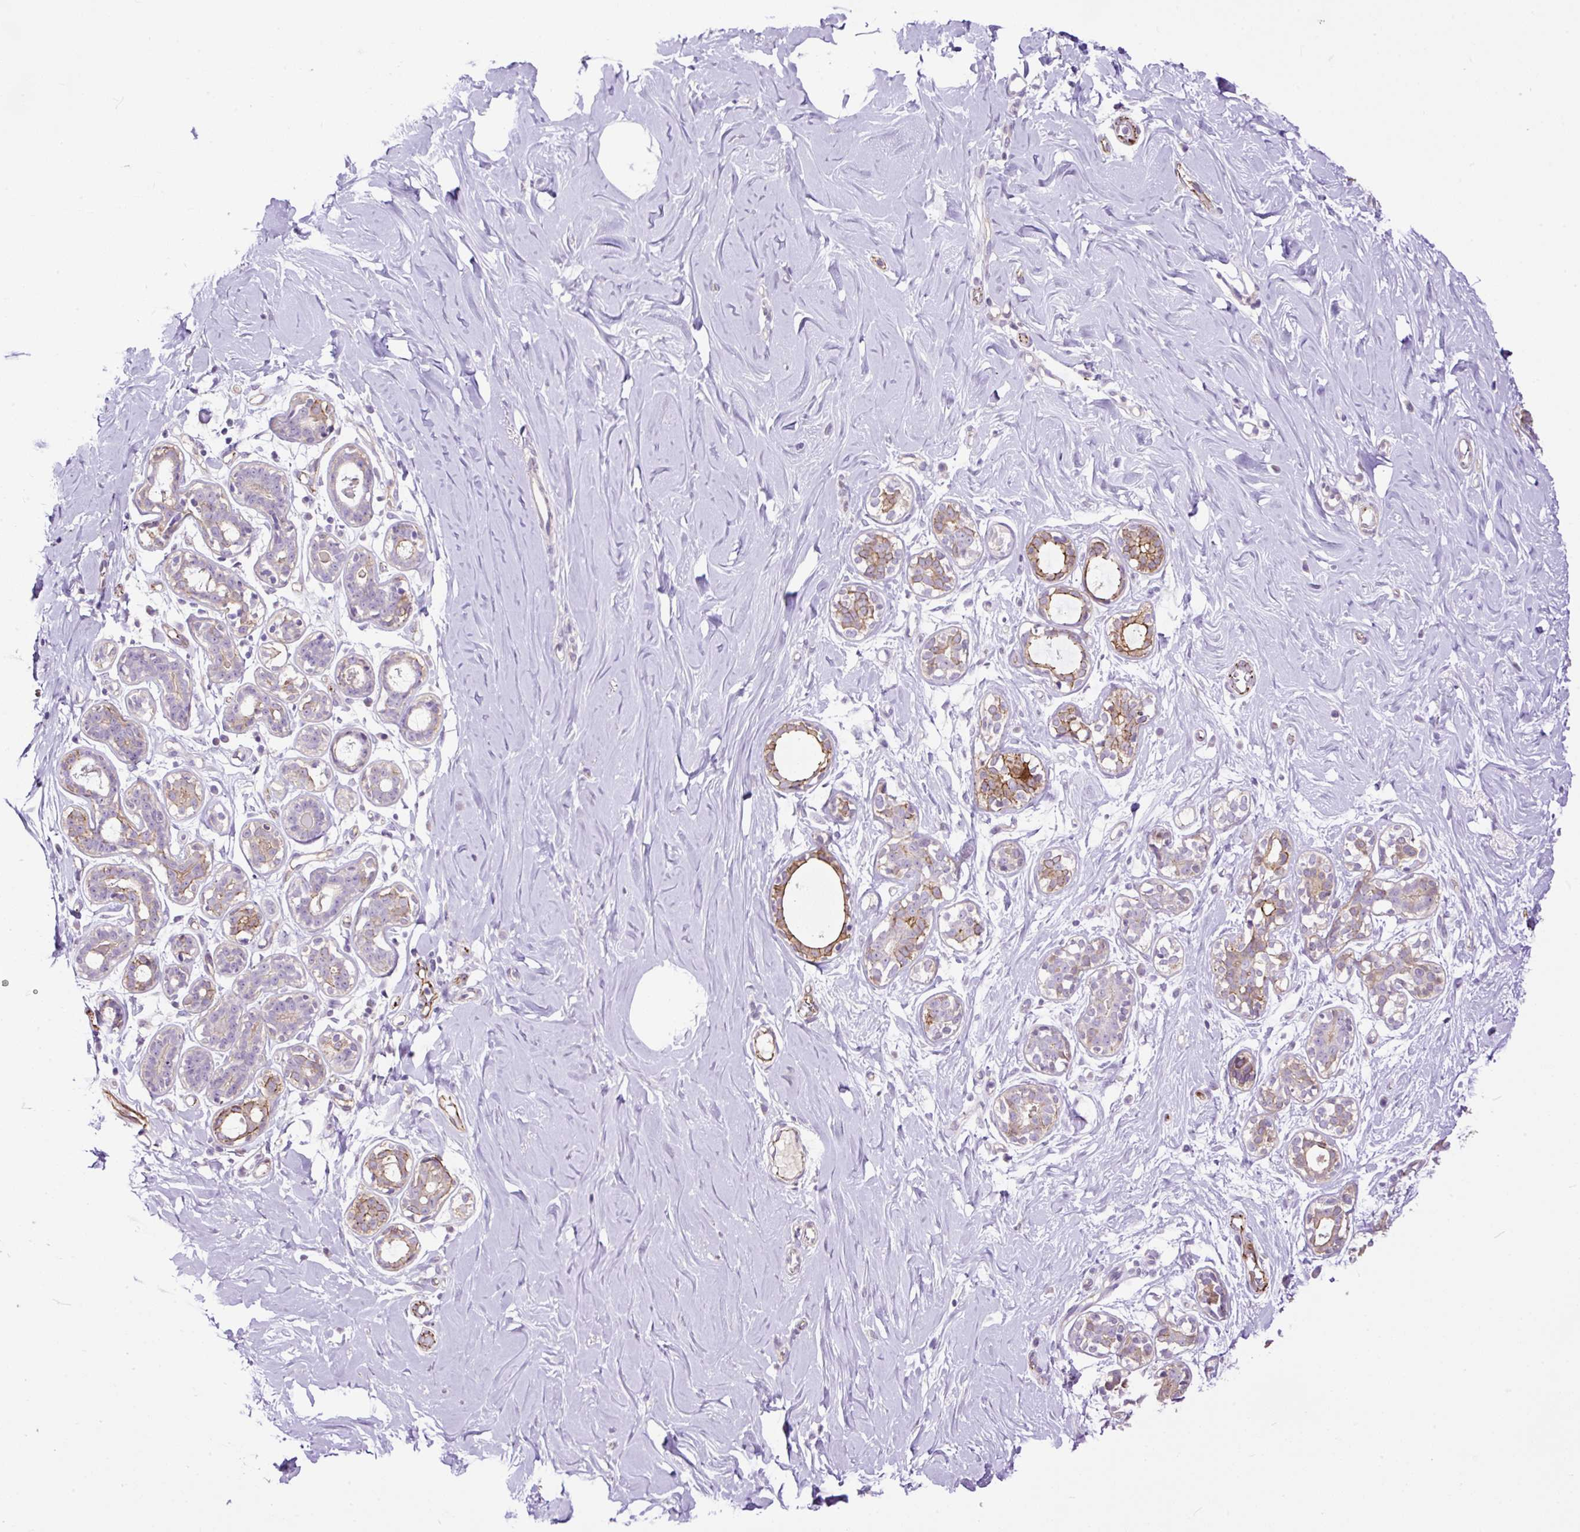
{"staining": {"intensity": "negative", "quantity": "none", "location": "none"}, "tissue": "breast", "cell_type": "Adipocytes", "image_type": "normal", "snomed": [{"axis": "morphology", "description": "Normal tissue, NOS"}, {"axis": "topography", "description": "Breast"}], "caption": "Immunohistochemistry (IHC) micrograph of unremarkable breast: breast stained with DAB (3,3'-diaminobenzidine) reveals no significant protein expression in adipocytes. Nuclei are stained in blue.", "gene": "MAGEB16", "patient": {"sex": "female", "age": 27}}